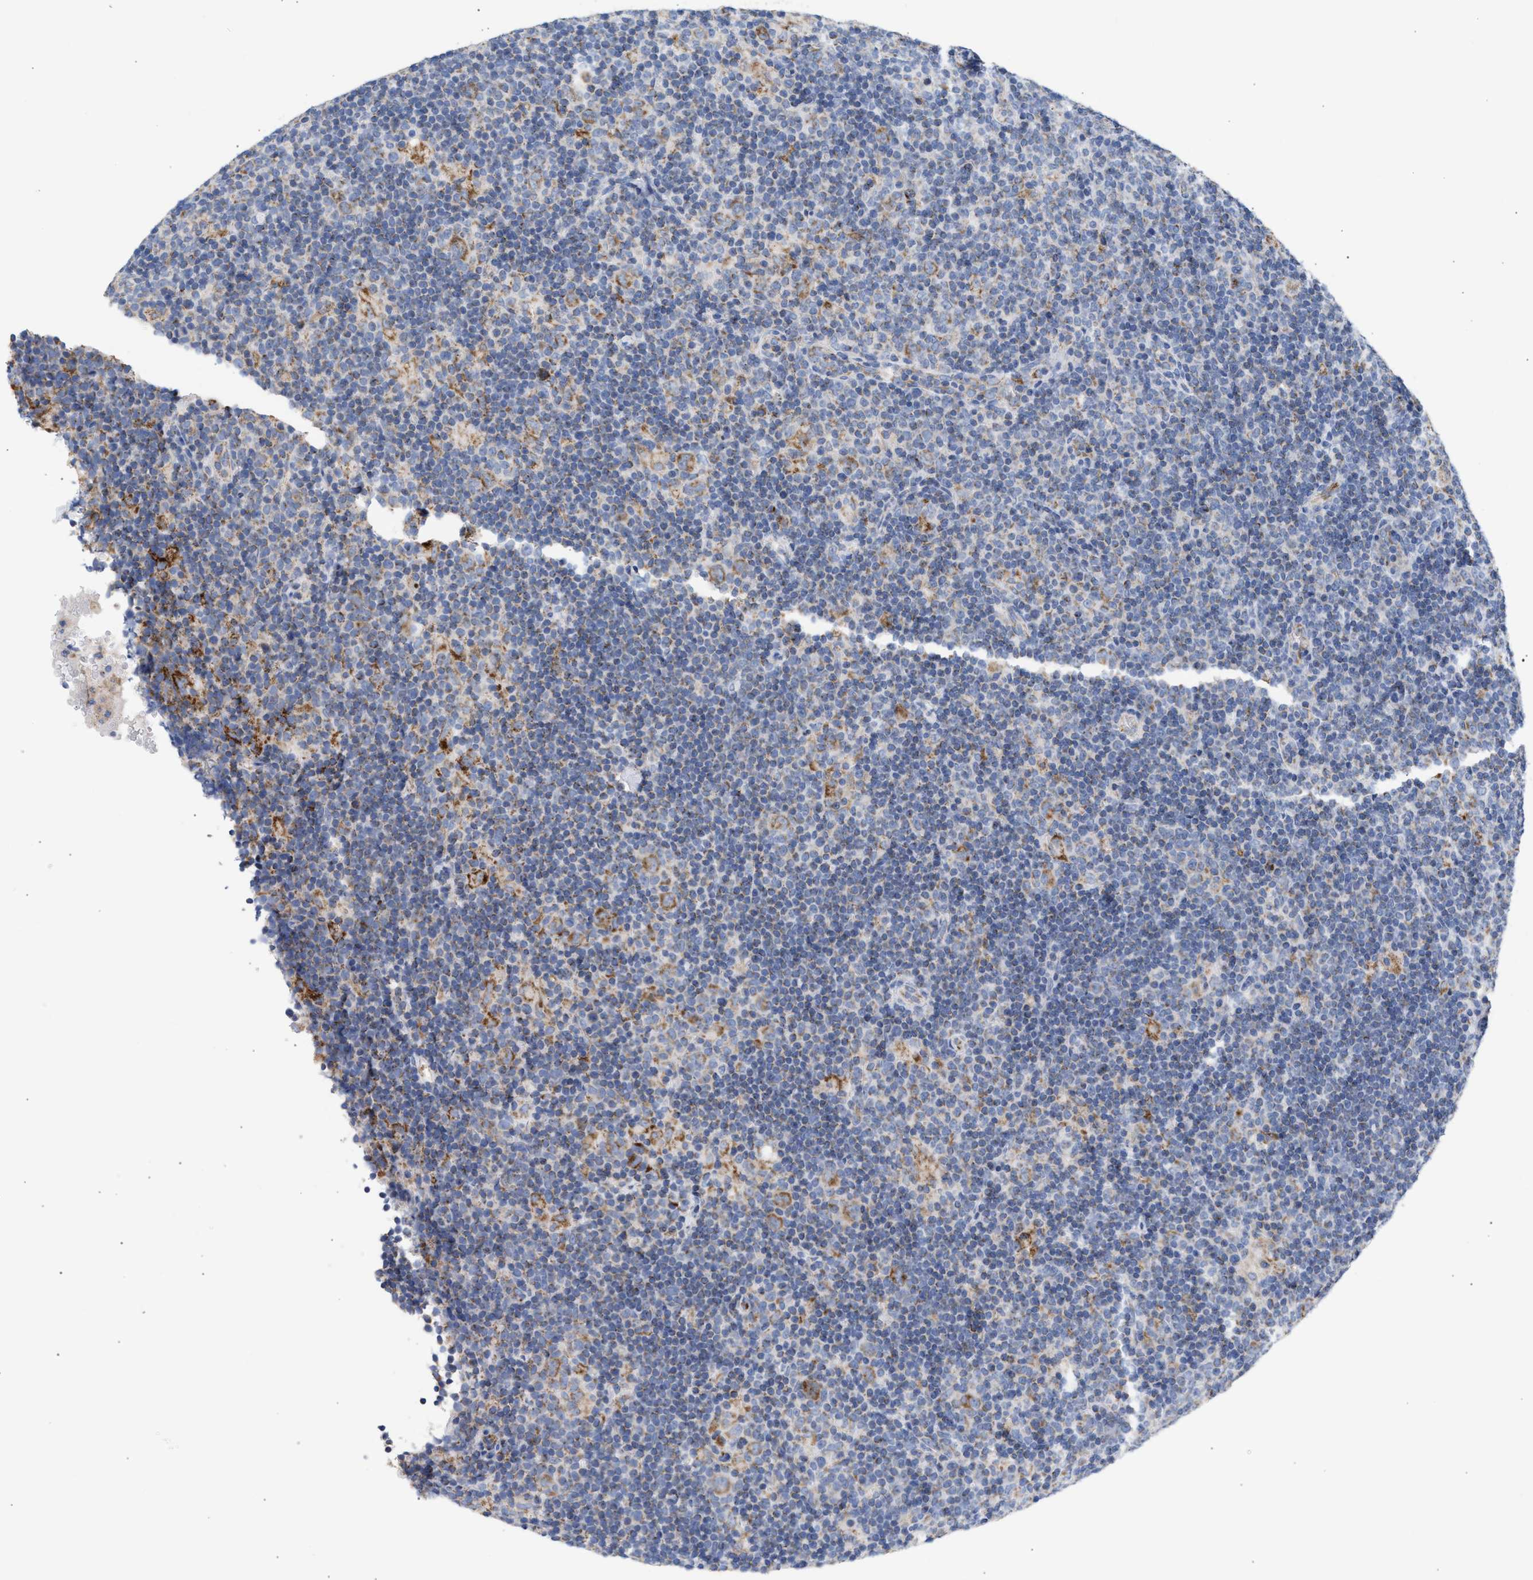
{"staining": {"intensity": "moderate", "quantity": ">75%", "location": "cytoplasmic/membranous"}, "tissue": "lymphoma", "cell_type": "Tumor cells", "image_type": "cancer", "snomed": [{"axis": "morphology", "description": "Hodgkin's disease, NOS"}, {"axis": "topography", "description": "Lymph node"}], "caption": "Brown immunohistochemical staining in human lymphoma displays moderate cytoplasmic/membranous staining in about >75% of tumor cells.", "gene": "ACOT13", "patient": {"sex": "female", "age": 57}}